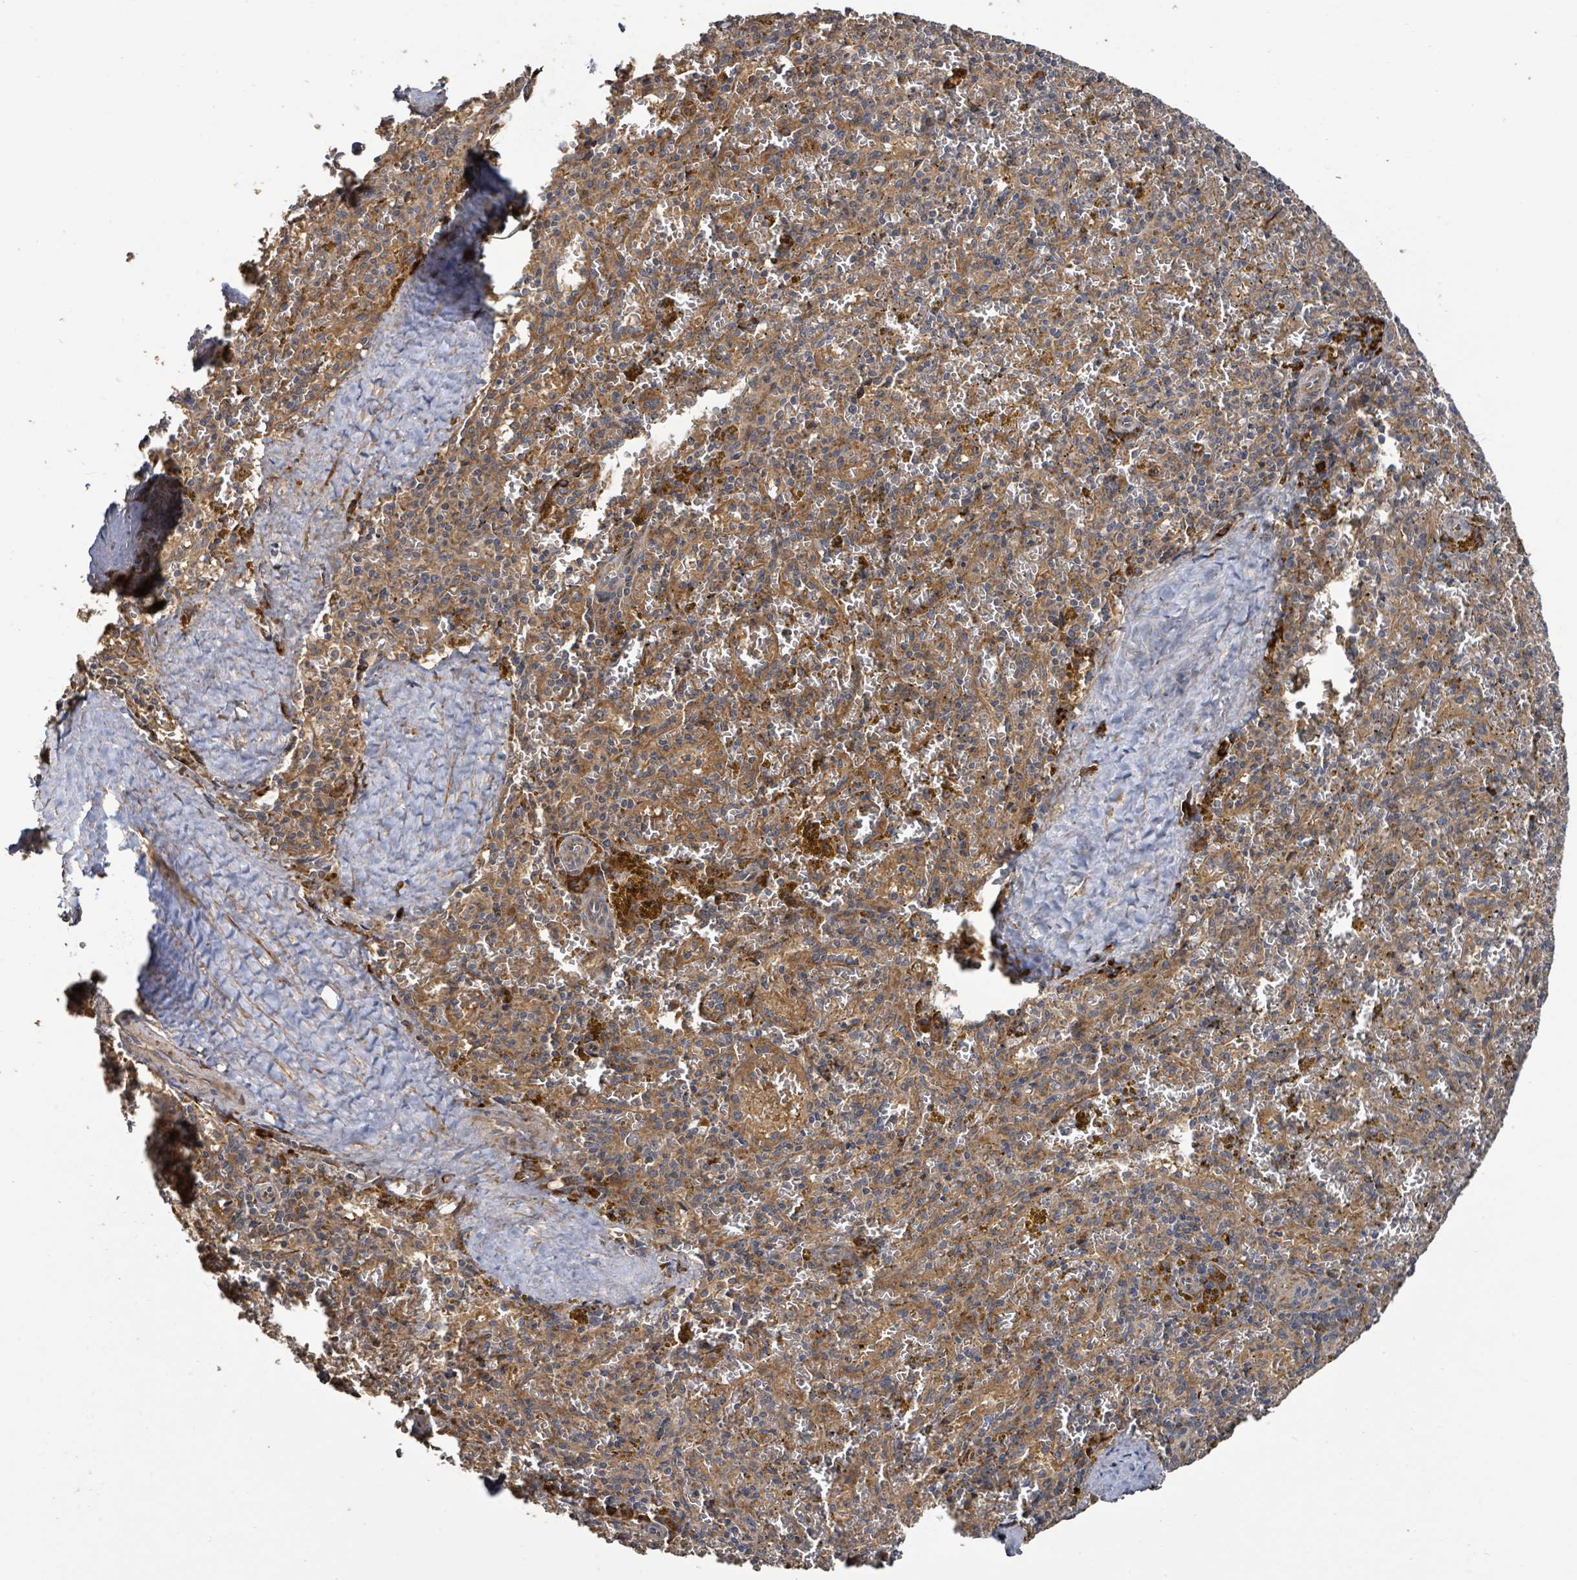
{"staining": {"intensity": "moderate", "quantity": "<25%", "location": "cytoplasmic/membranous"}, "tissue": "spleen", "cell_type": "Cells in red pulp", "image_type": "normal", "snomed": [{"axis": "morphology", "description": "Normal tissue, NOS"}, {"axis": "topography", "description": "Spleen"}], "caption": "A low amount of moderate cytoplasmic/membranous staining is identified in about <25% of cells in red pulp in benign spleen. The staining was performed using DAB (3,3'-diaminobenzidine), with brown indicating positive protein expression. Nuclei are stained blue with hematoxylin.", "gene": "STARD4", "patient": {"sex": "male", "age": 57}}